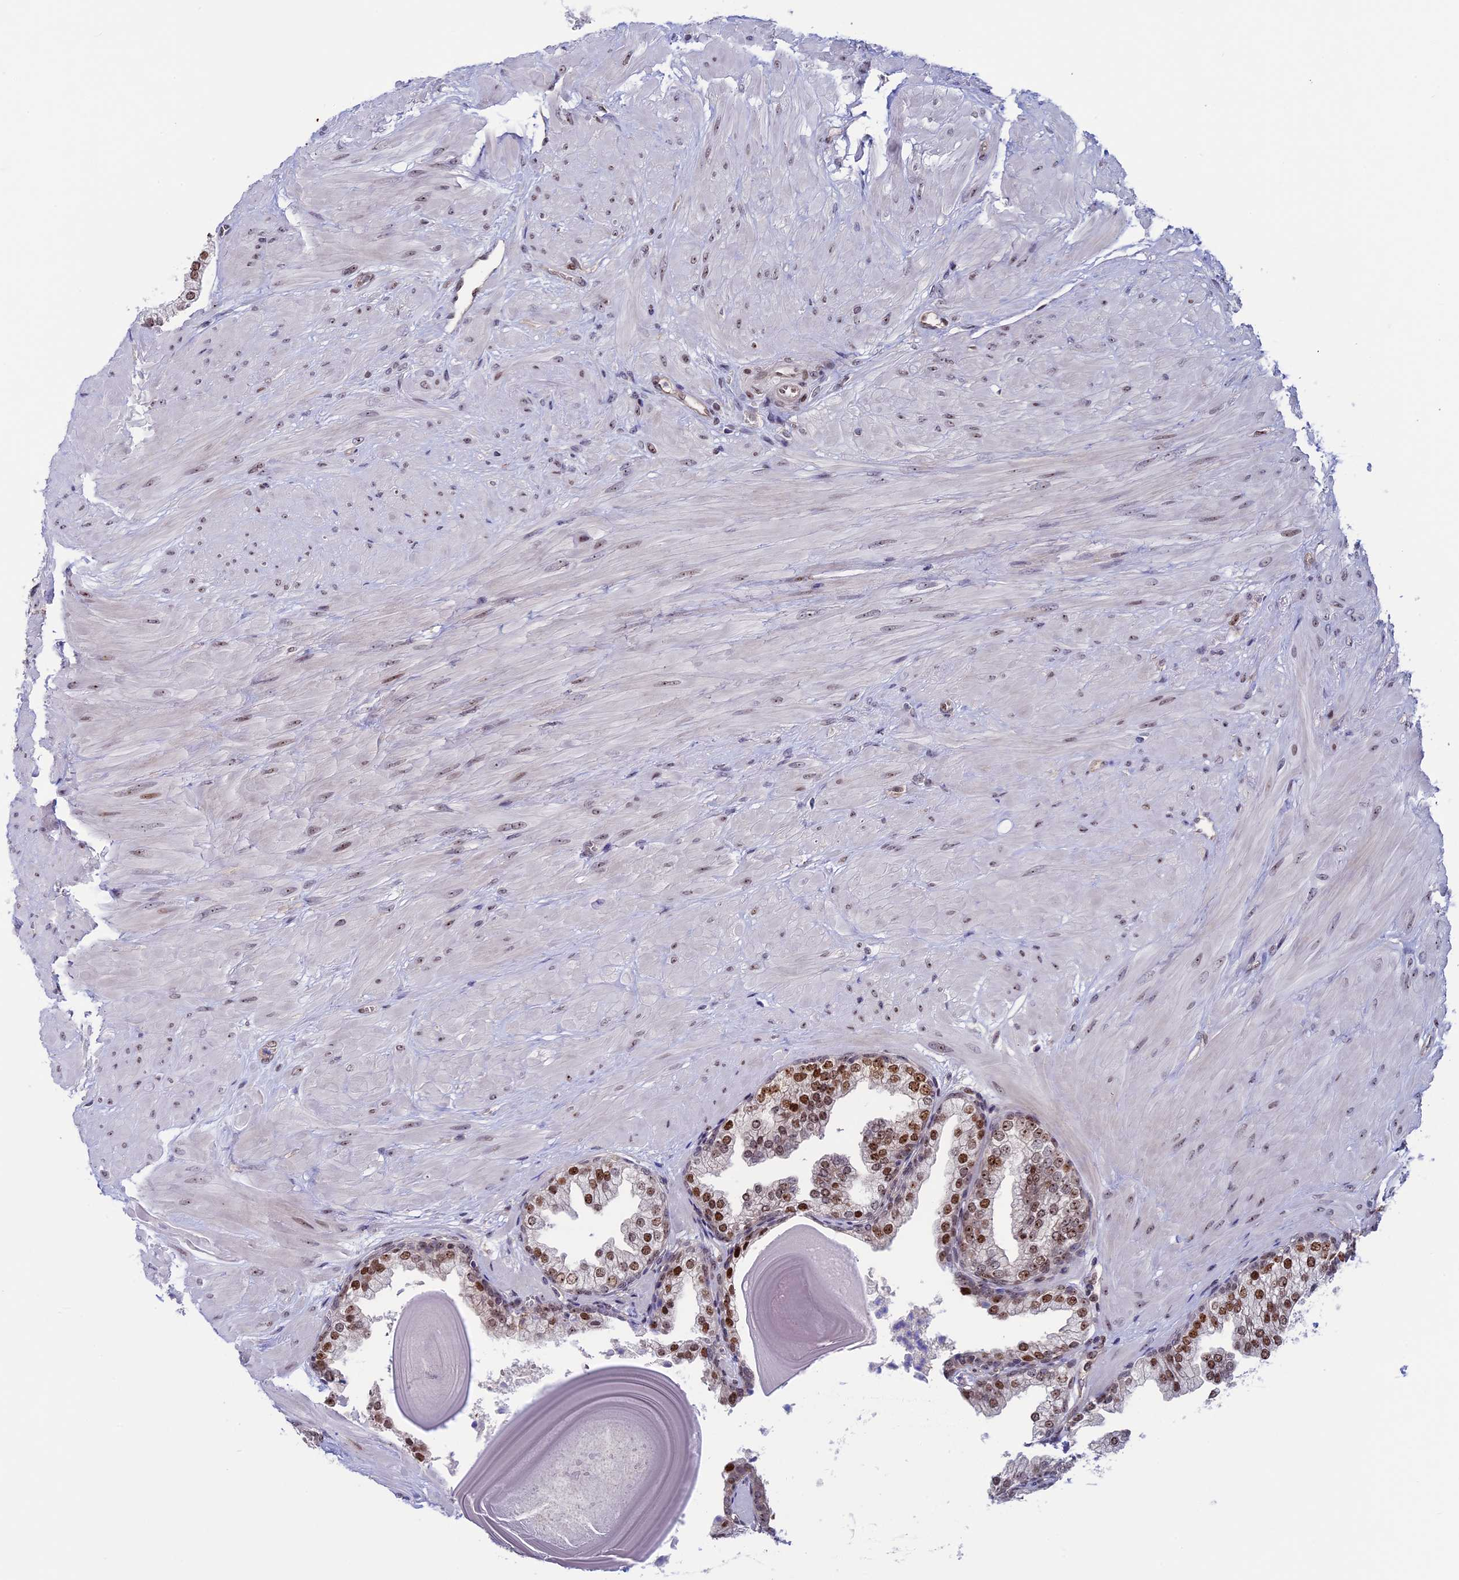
{"staining": {"intensity": "moderate", "quantity": "25%-75%", "location": "nuclear"}, "tissue": "prostate", "cell_type": "Glandular cells", "image_type": "normal", "snomed": [{"axis": "morphology", "description": "Normal tissue, NOS"}, {"axis": "topography", "description": "Prostate"}], "caption": "The immunohistochemical stain labels moderate nuclear staining in glandular cells of benign prostate. (DAB (3,3'-diaminobenzidine) IHC, brown staining for protein, blue staining for nuclei).", "gene": "CCDC86", "patient": {"sex": "male", "age": 48}}